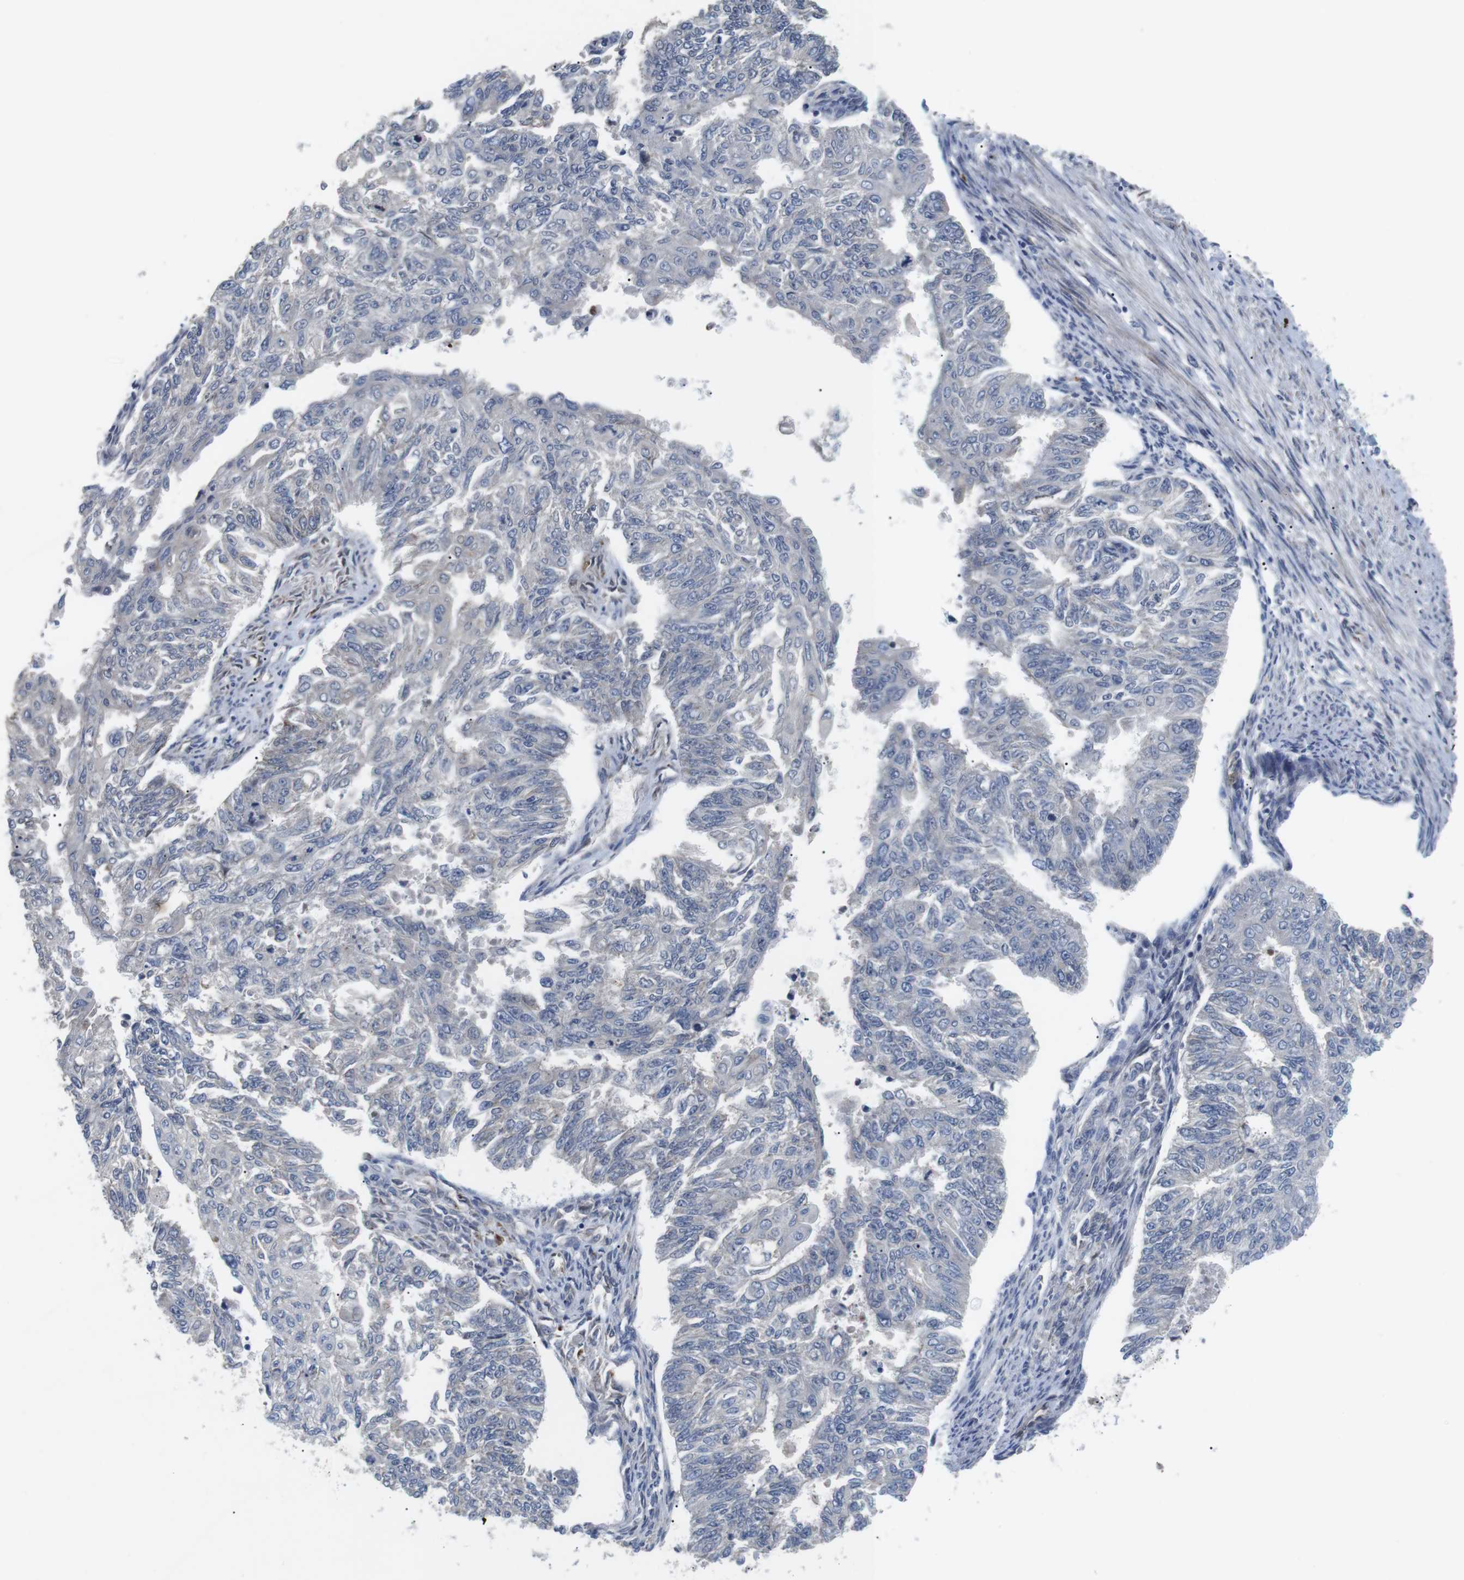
{"staining": {"intensity": "negative", "quantity": "none", "location": "none"}, "tissue": "endometrial cancer", "cell_type": "Tumor cells", "image_type": "cancer", "snomed": [{"axis": "morphology", "description": "Adenocarcinoma, NOS"}, {"axis": "topography", "description": "Endometrium"}], "caption": "Immunohistochemical staining of human endometrial cancer (adenocarcinoma) reveals no significant expression in tumor cells.", "gene": "NECTIN1", "patient": {"sex": "female", "age": 32}}